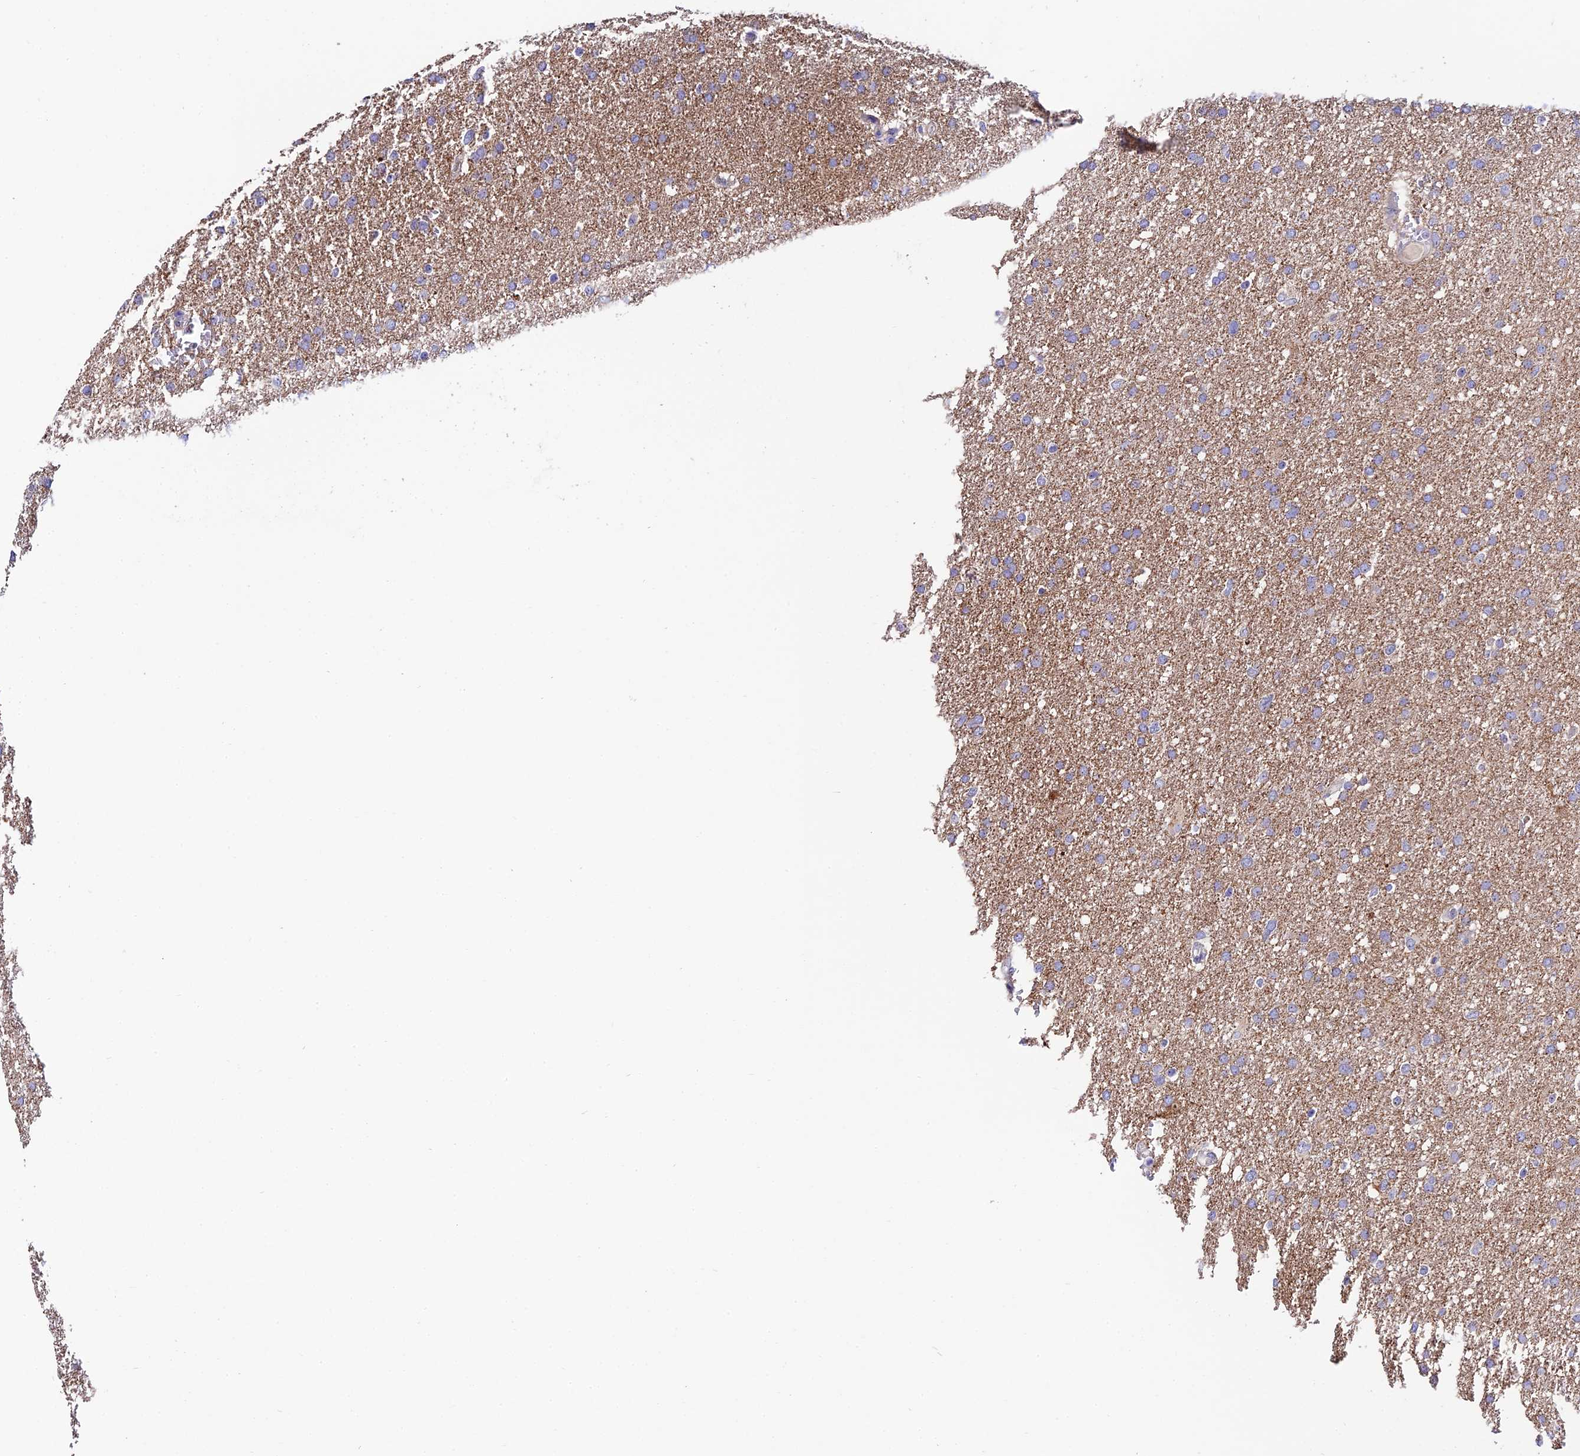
{"staining": {"intensity": "negative", "quantity": "none", "location": "none"}, "tissue": "glioma", "cell_type": "Tumor cells", "image_type": "cancer", "snomed": [{"axis": "morphology", "description": "Glioma, malignant, High grade"}, {"axis": "topography", "description": "Cerebral cortex"}], "caption": "Immunohistochemistry of human high-grade glioma (malignant) demonstrates no expression in tumor cells.", "gene": "DUSP29", "patient": {"sex": "female", "age": 36}}